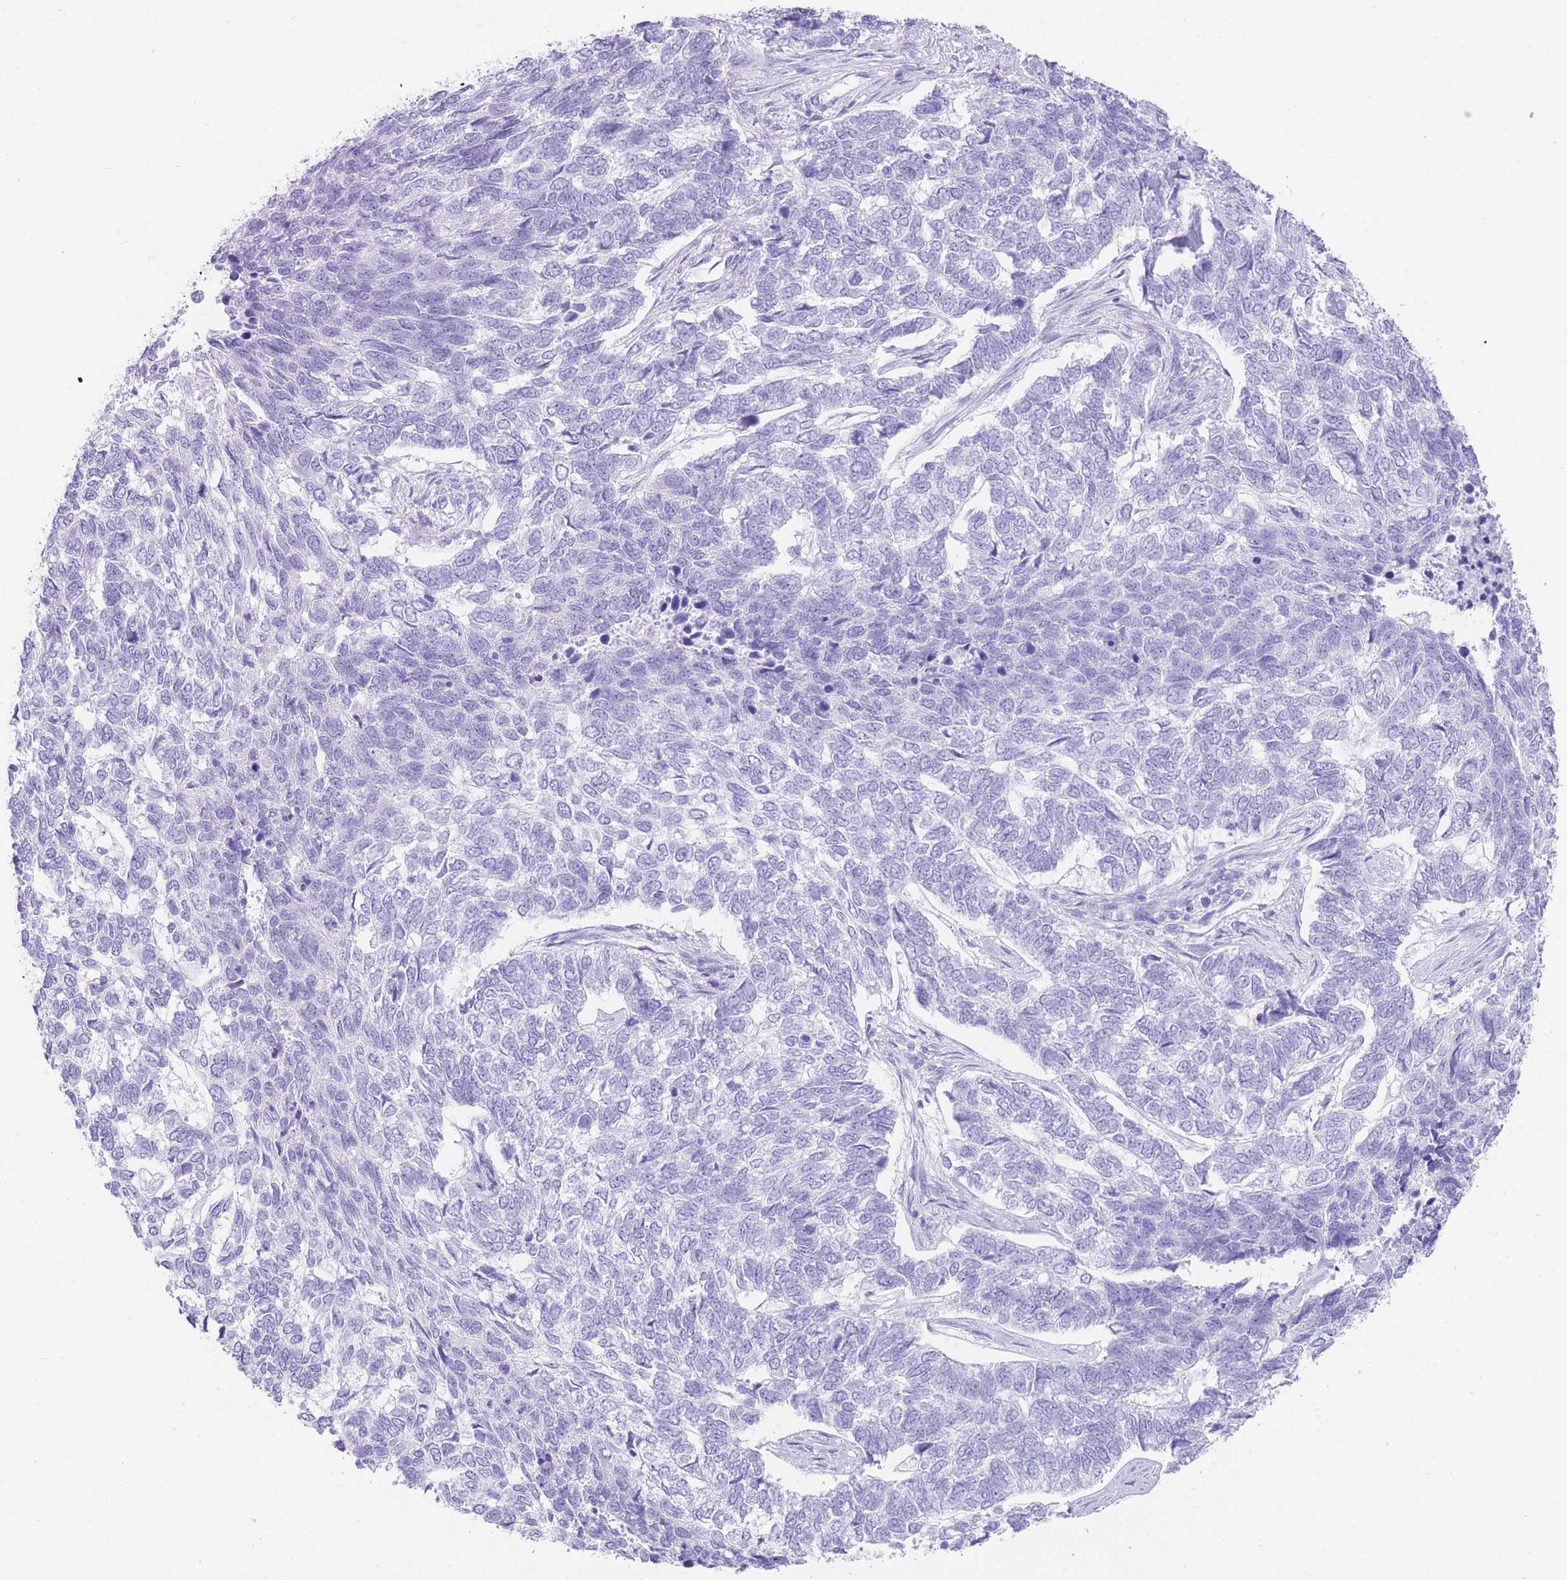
{"staining": {"intensity": "negative", "quantity": "none", "location": "none"}, "tissue": "skin cancer", "cell_type": "Tumor cells", "image_type": "cancer", "snomed": [{"axis": "morphology", "description": "Basal cell carcinoma"}, {"axis": "topography", "description": "Skin"}], "caption": "Tumor cells are negative for protein expression in human skin cancer. The staining was performed using DAB (3,3'-diaminobenzidine) to visualize the protein expression in brown, while the nuclei were stained in blue with hematoxylin (Magnification: 20x).", "gene": "ELOA2", "patient": {"sex": "female", "age": 65}}